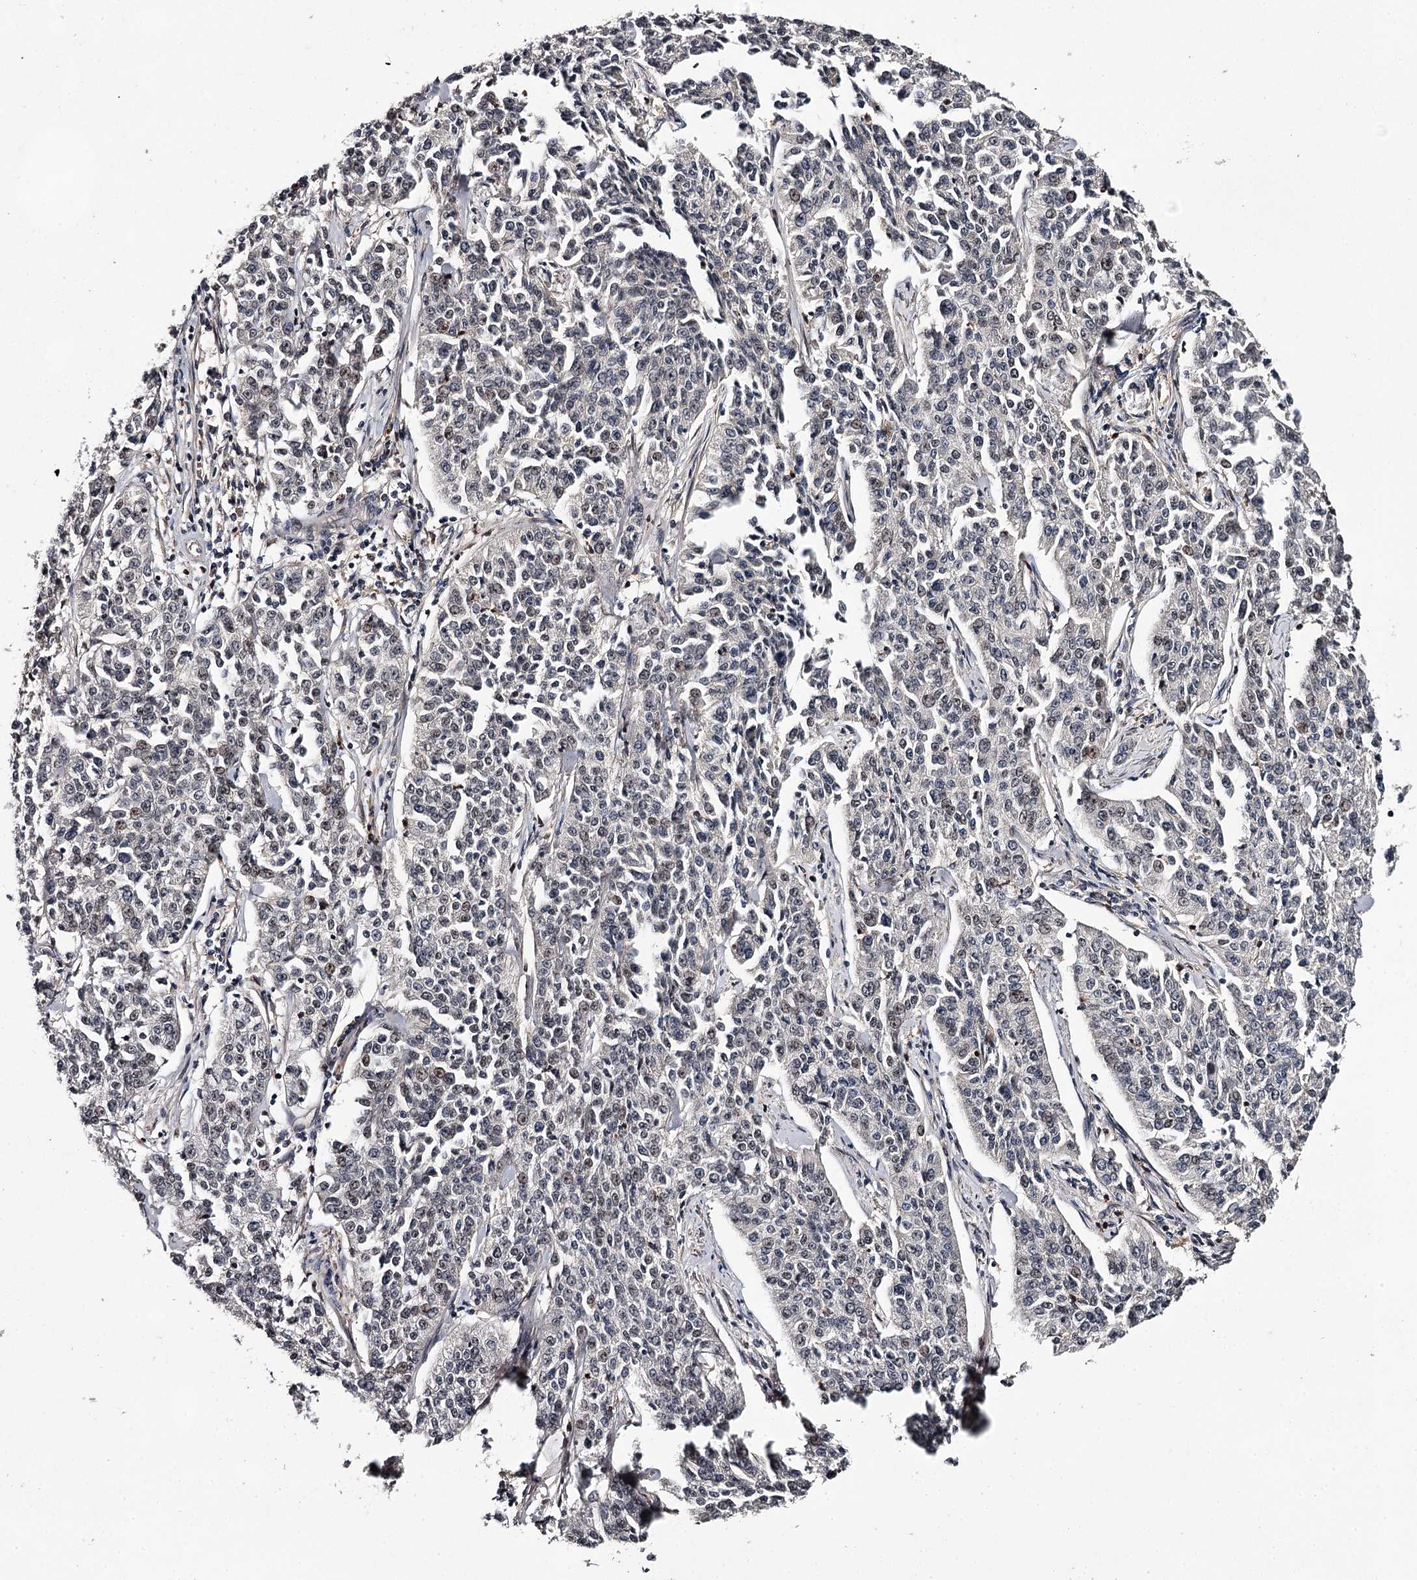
{"staining": {"intensity": "weak", "quantity": "25%-75%", "location": "nuclear"}, "tissue": "cervical cancer", "cell_type": "Tumor cells", "image_type": "cancer", "snomed": [{"axis": "morphology", "description": "Squamous cell carcinoma, NOS"}, {"axis": "topography", "description": "Cervix"}], "caption": "The histopathology image reveals staining of squamous cell carcinoma (cervical), revealing weak nuclear protein staining (brown color) within tumor cells.", "gene": "MAML3", "patient": {"sex": "female", "age": 35}}